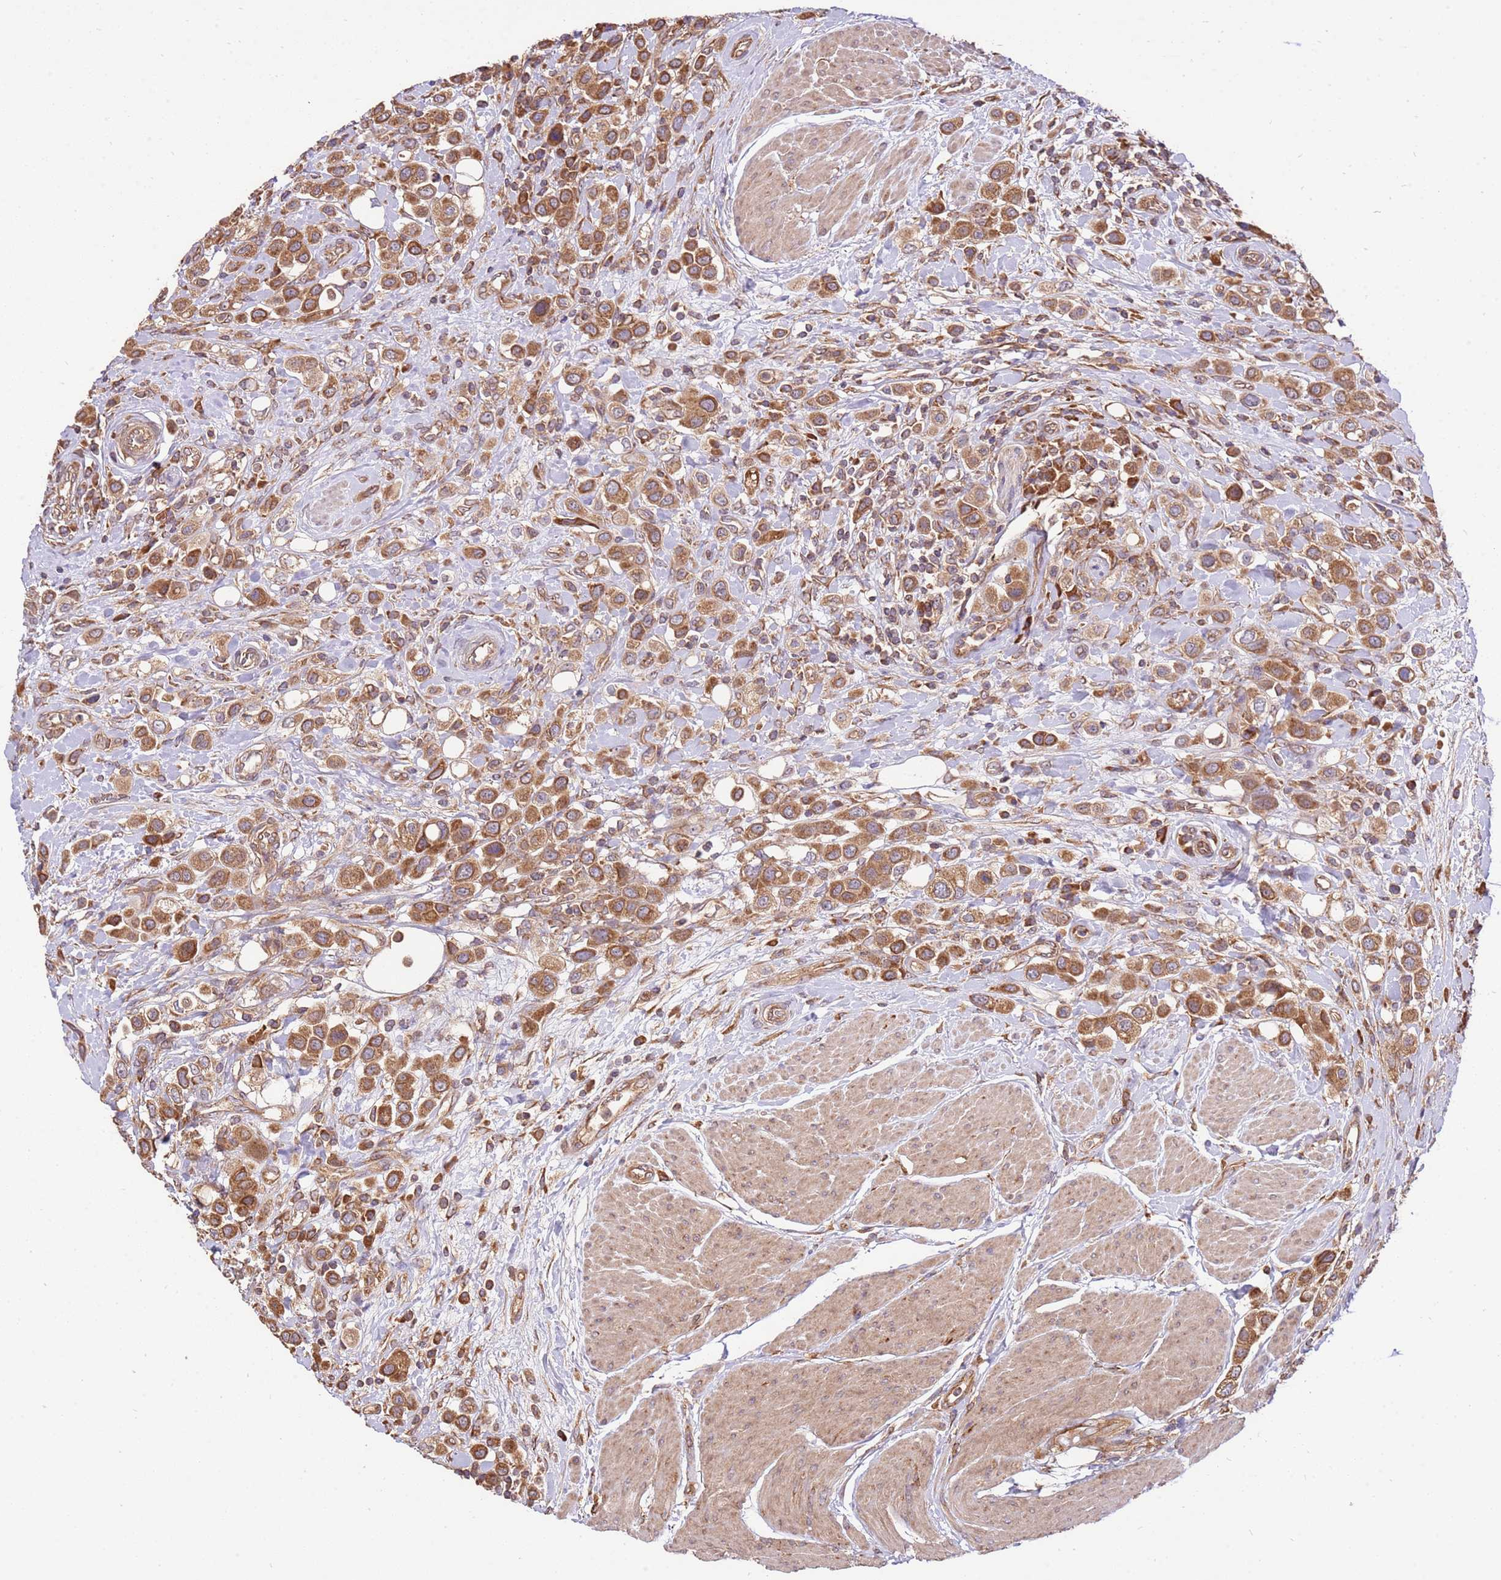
{"staining": {"intensity": "moderate", "quantity": ">75%", "location": "cytoplasmic/membranous"}, "tissue": "urothelial cancer", "cell_type": "Tumor cells", "image_type": "cancer", "snomed": [{"axis": "morphology", "description": "Urothelial carcinoma, High grade"}, {"axis": "topography", "description": "Urinary bladder"}], "caption": "Protein staining displays moderate cytoplasmic/membranous positivity in about >75% of tumor cells in urothelial cancer.", "gene": "SLC44A5", "patient": {"sex": "male", "age": 50}}